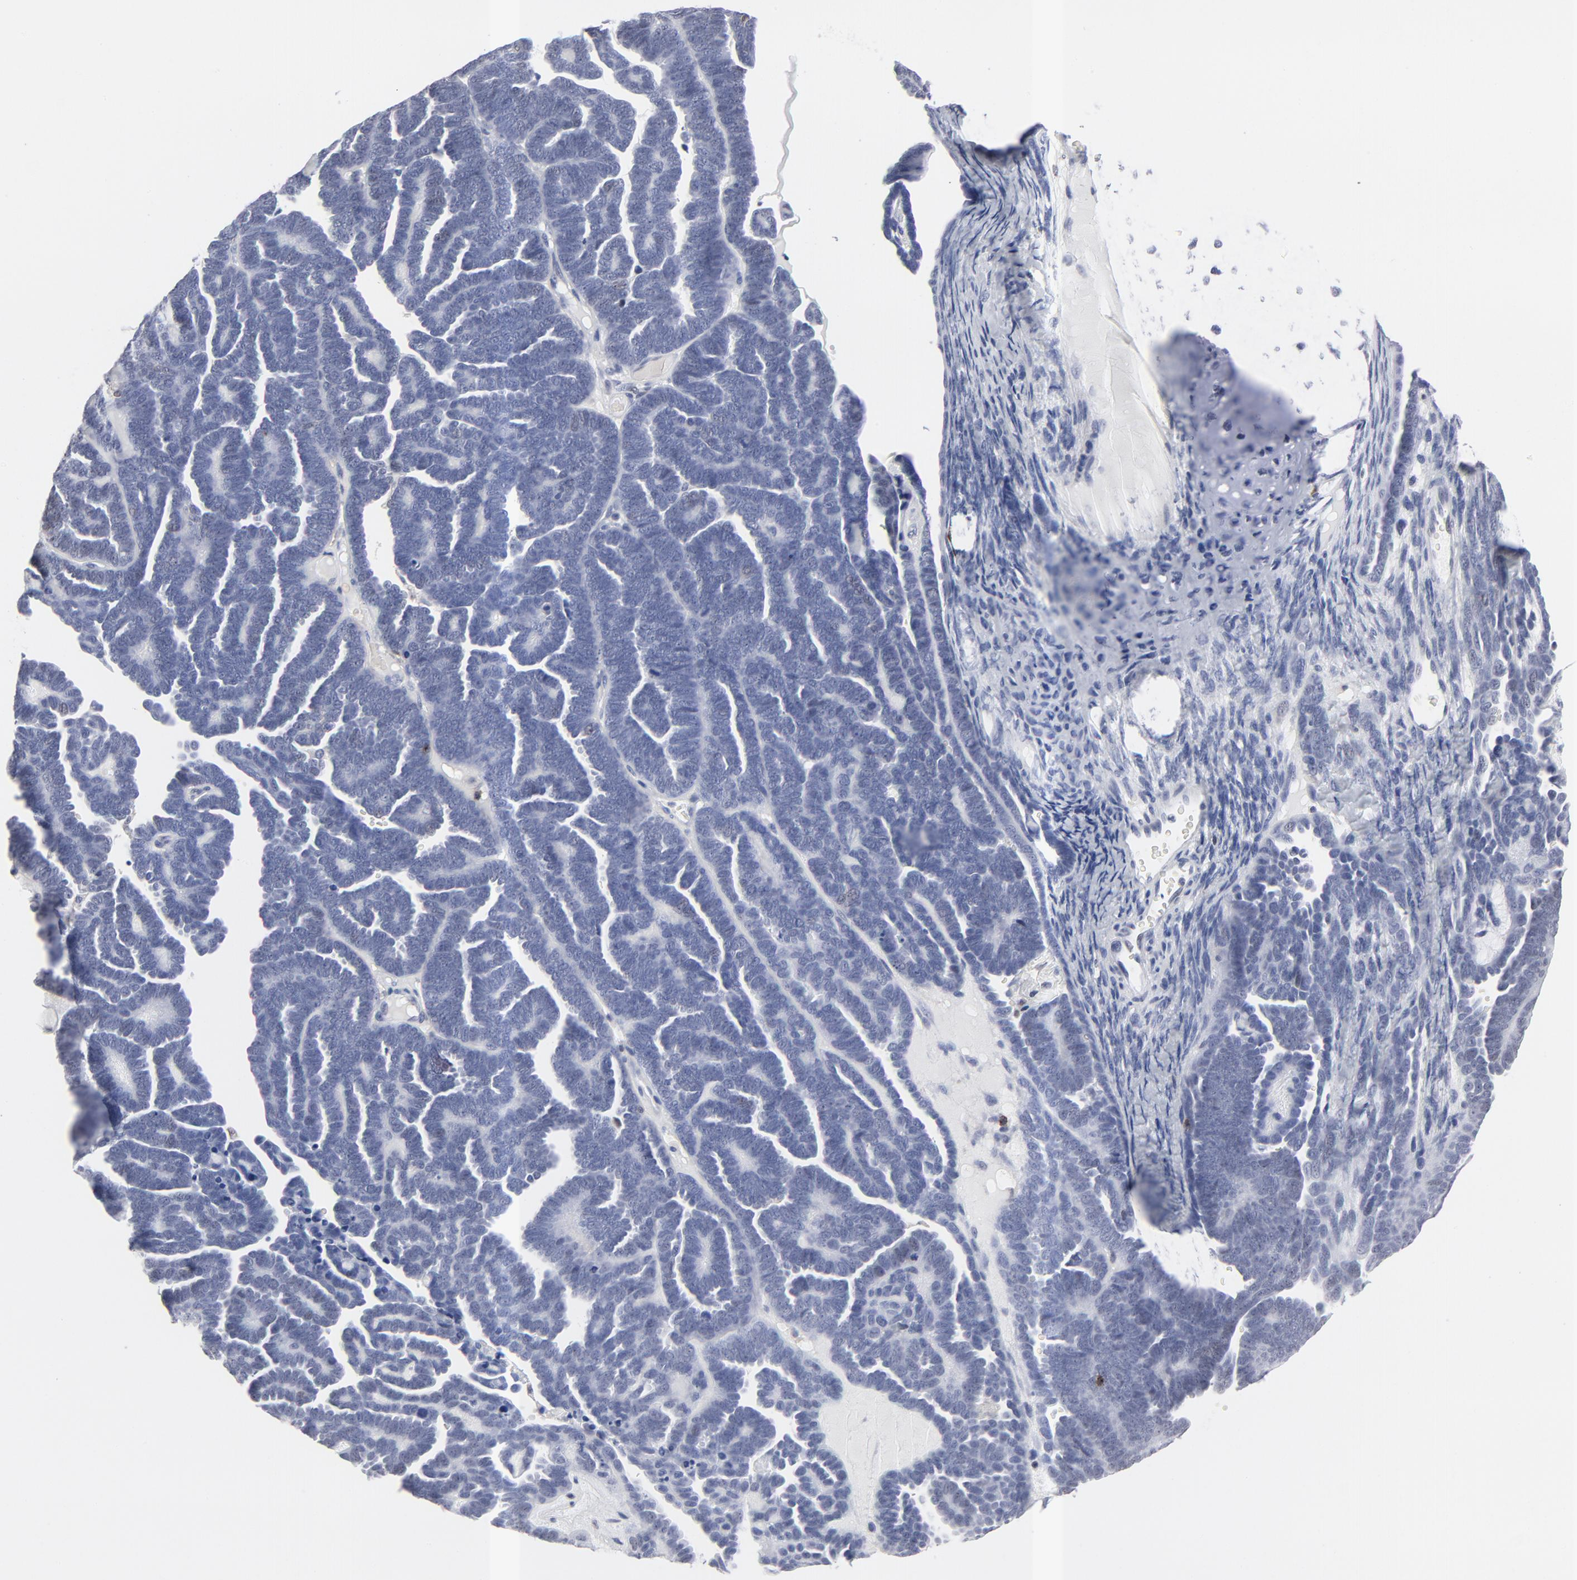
{"staining": {"intensity": "negative", "quantity": "none", "location": "none"}, "tissue": "endometrial cancer", "cell_type": "Tumor cells", "image_type": "cancer", "snomed": [{"axis": "morphology", "description": "Neoplasm, malignant, NOS"}, {"axis": "topography", "description": "Endometrium"}], "caption": "Immunohistochemistry (IHC) of endometrial malignant neoplasm shows no positivity in tumor cells. The staining is performed using DAB (3,3'-diaminobenzidine) brown chromogen with nuclei counter-stained in using hematoxylin.", "gene": "CD2", "patient": {"sex": "female", "age": 74}}